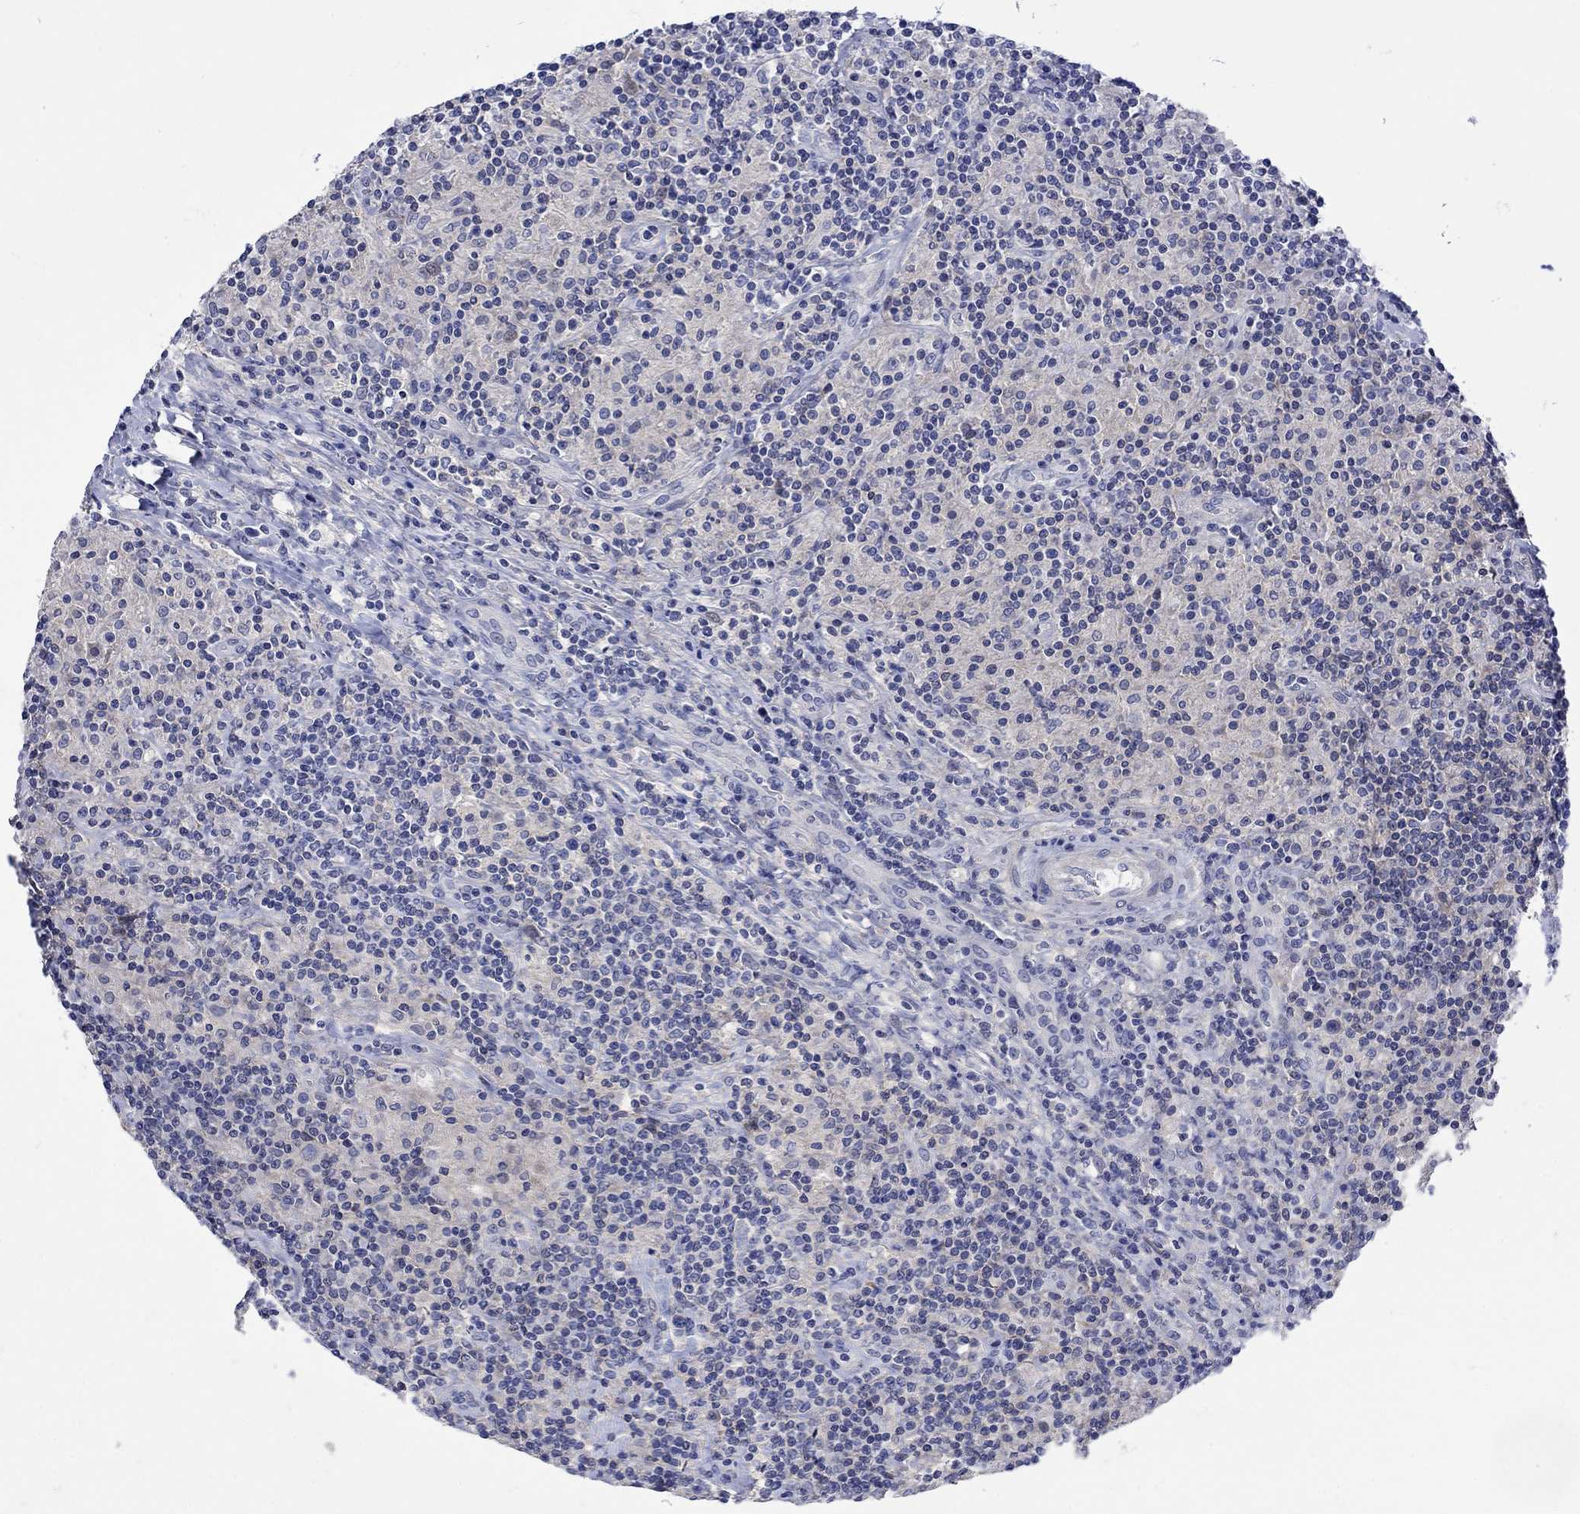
{"staining": {"intensity": "negative", "quantity": "none", "location": "none"}, "tissue": "lymphoma", "cell_type": "Tumor cells", "image_type": "cancer", "snomed": [{"axis": "morphology", "description": "Hodgkin's disease, NOS"}, {"axis": "topography", "description": "Lymph node"}], "caption": "Immunohistochemistry (IHC) micrograph of lymphoma stained for a protein (brown), which reveals no staining in tumor cells.", "gene": "MSI1", "patient": {"sex": "male", "age": 70}}